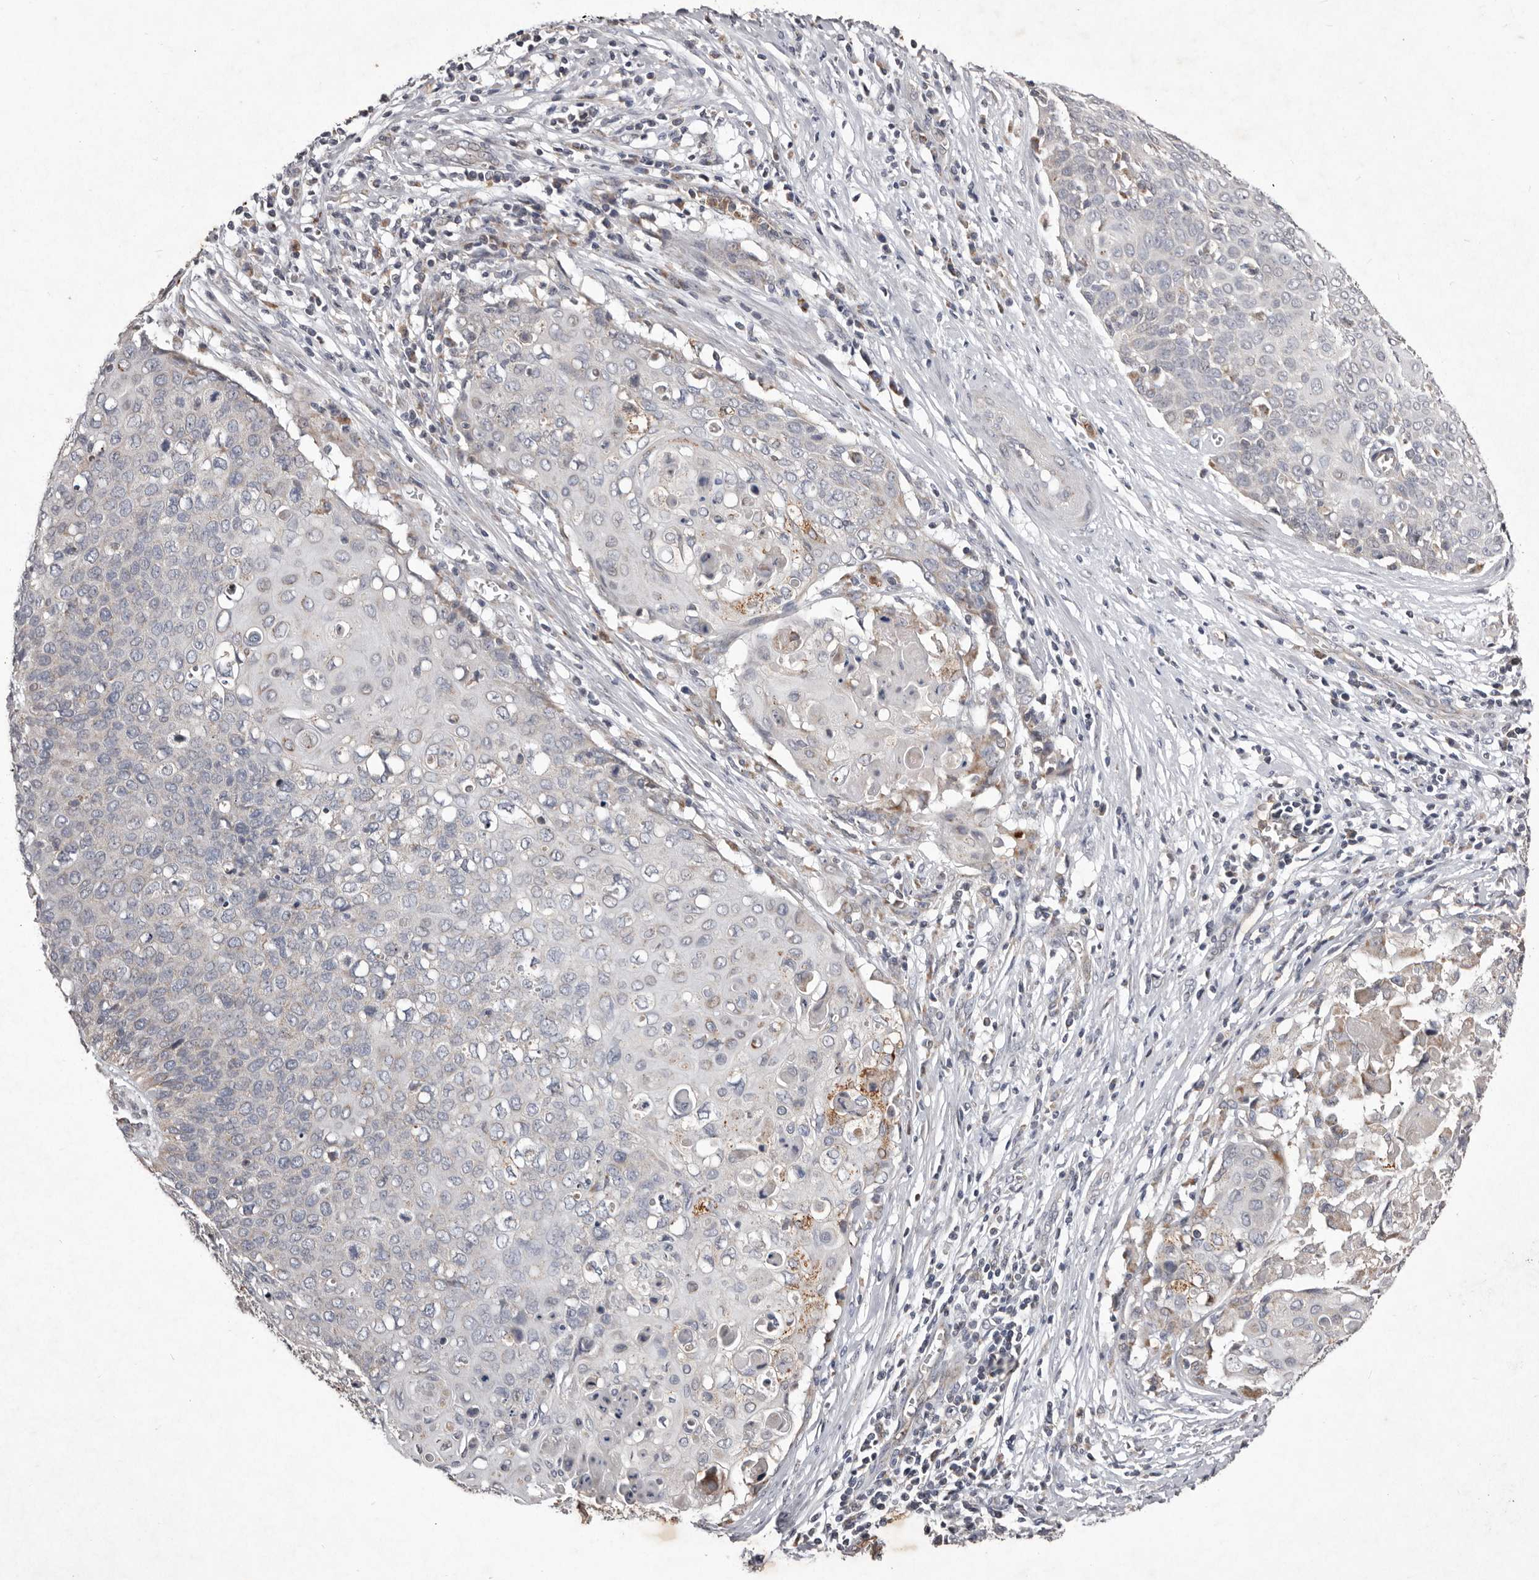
{"staining": {"intensity": "negative", "quantity": "none", "location": "none"}, "tissue": "cervical cancer", "cell_type": "Tumor cells", "image_type": "cancer", "snomed": [{"axis": "morphology", "description": "Squamous cell carcinoma, NOS"}, {"axis": "topography", "description": "Cervix"}], "caption": "Protein analysis of cervical cancer demonstrates no significant expression in tumor cells. The staining was performed using DAB (3,3'-diaminobenzidine) to visualize the protein expression in brown, while the nuclei were stained in blue with hematoxylin (Magnification: 20x).", "gene": "CXCL14", "patient": {"sex": "female", "age": 39}}